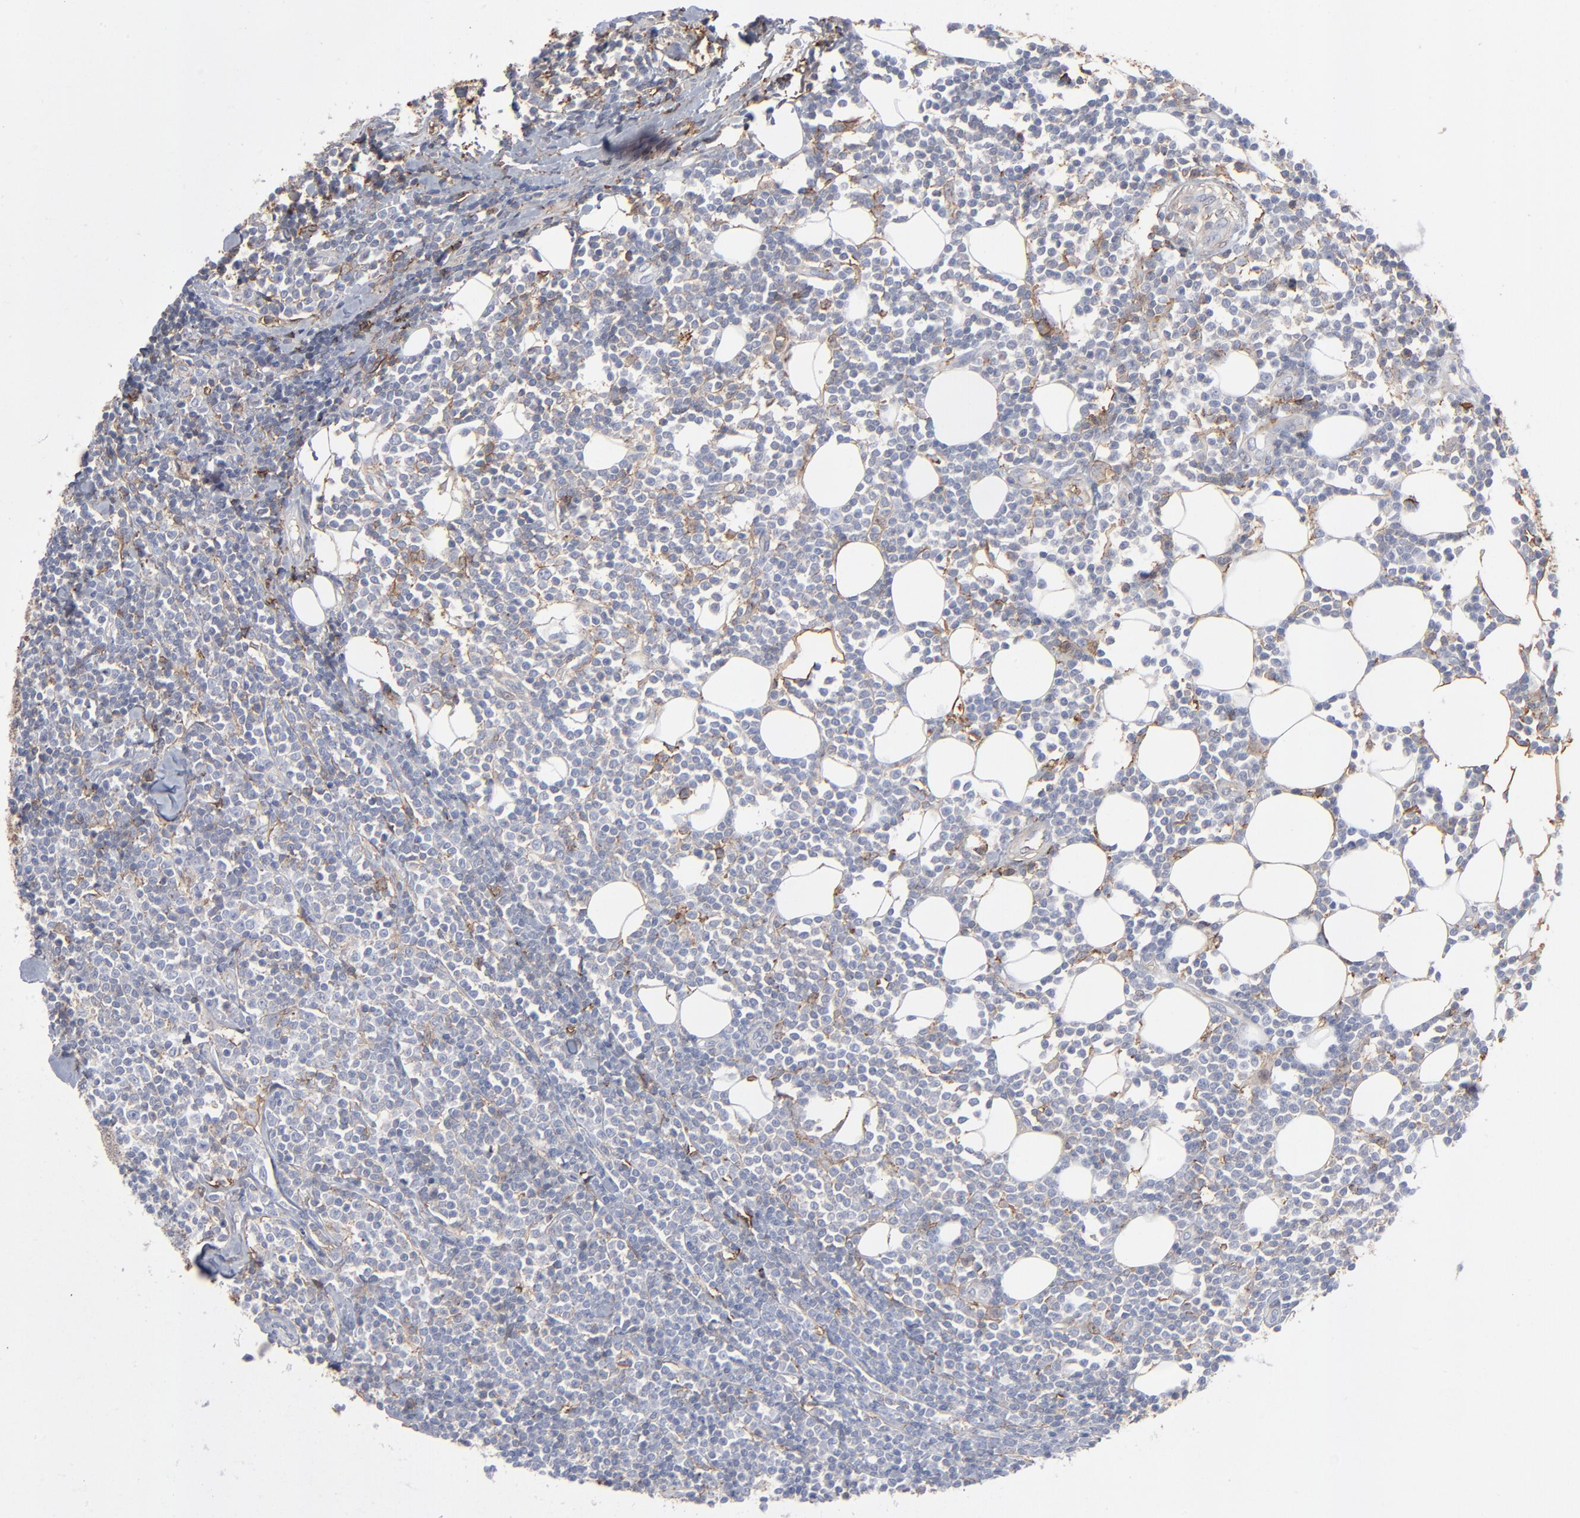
{"staining": {"intensity": "weak", "quantity": "25%-75%", "location": "cytoplasmic/membranous"}, "tissue": "lymphoma", "cell_type": "Tumor cells", "image_type": "cancer", "snomed": [{"axis": "morphology", "description": "Malignant lymphoma, non-Hodgkin's type, Low grade"}, {"axis": "topography", "description": "Soft tissue"}], "caption": "The histopathology image demonstrates a brown stain indicating the presence of a protein in the cytoplasmic/membranous of tumor cells in low-grade malignant lymphoma, non-Hodgkin's type.", "gene": "ANXA5", "patient": {"sex": "male", "age": 92}}